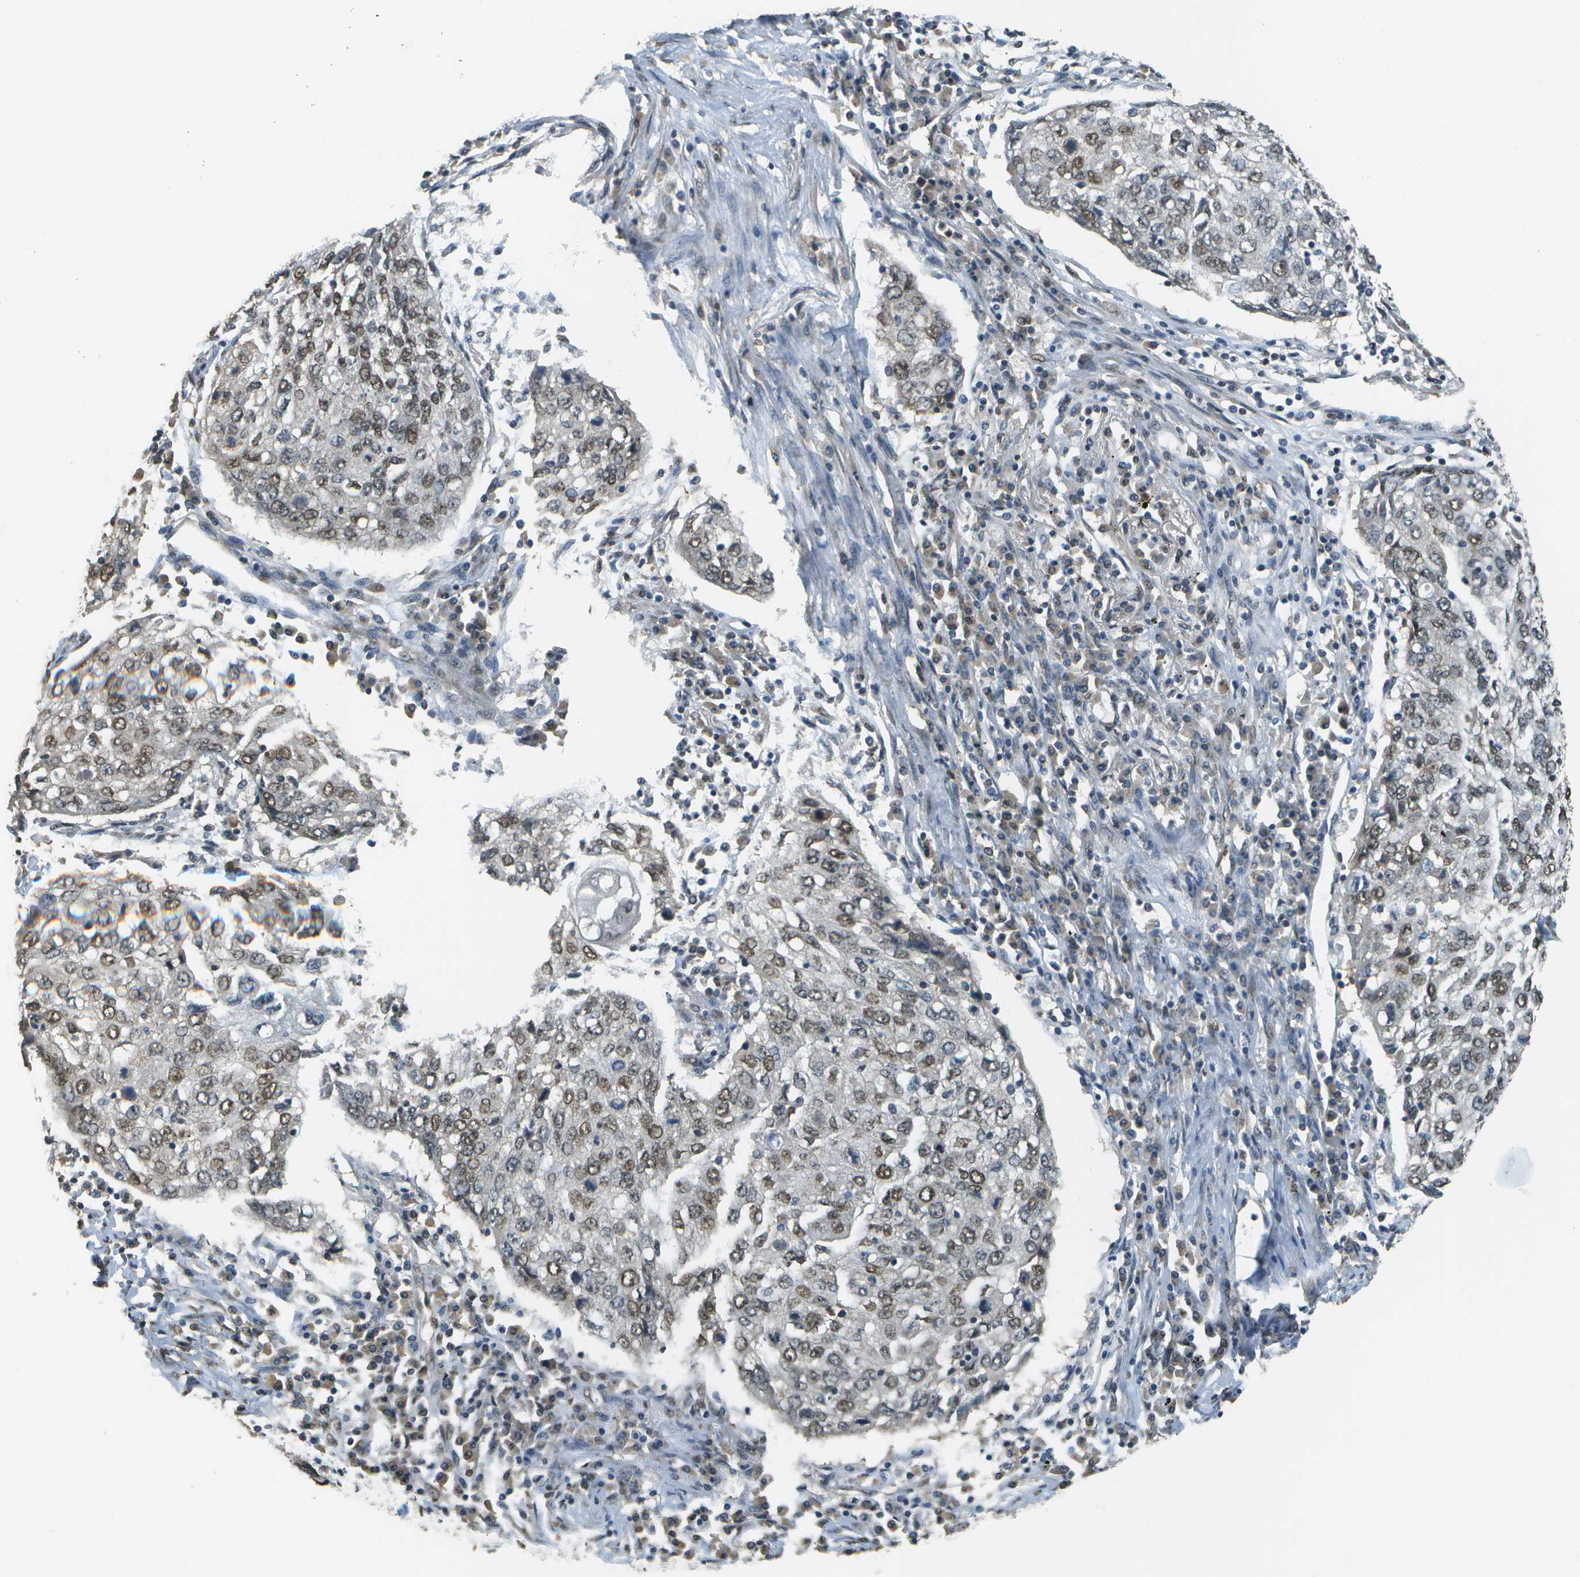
{"staining": {"intensity": "moderate", "quantity": ">75%", "location": "nuclear"}, "tissue": "lung cancer", "cell_type": "Tumor cells", "image_type": "cancer", "snomed": [{"axis": "morphology", "description": "Squamous cell carcinoma, NOS"}, {"axis": "topography", "description": "Lung"}], "caption": "Human lung squamous cell carcinoma stained with a brown dye displays moderate nuclear positive positivity in about >75% of tumor cells.", "gene": "ABL2", "patient": {"sex": "female", "age": 63}}